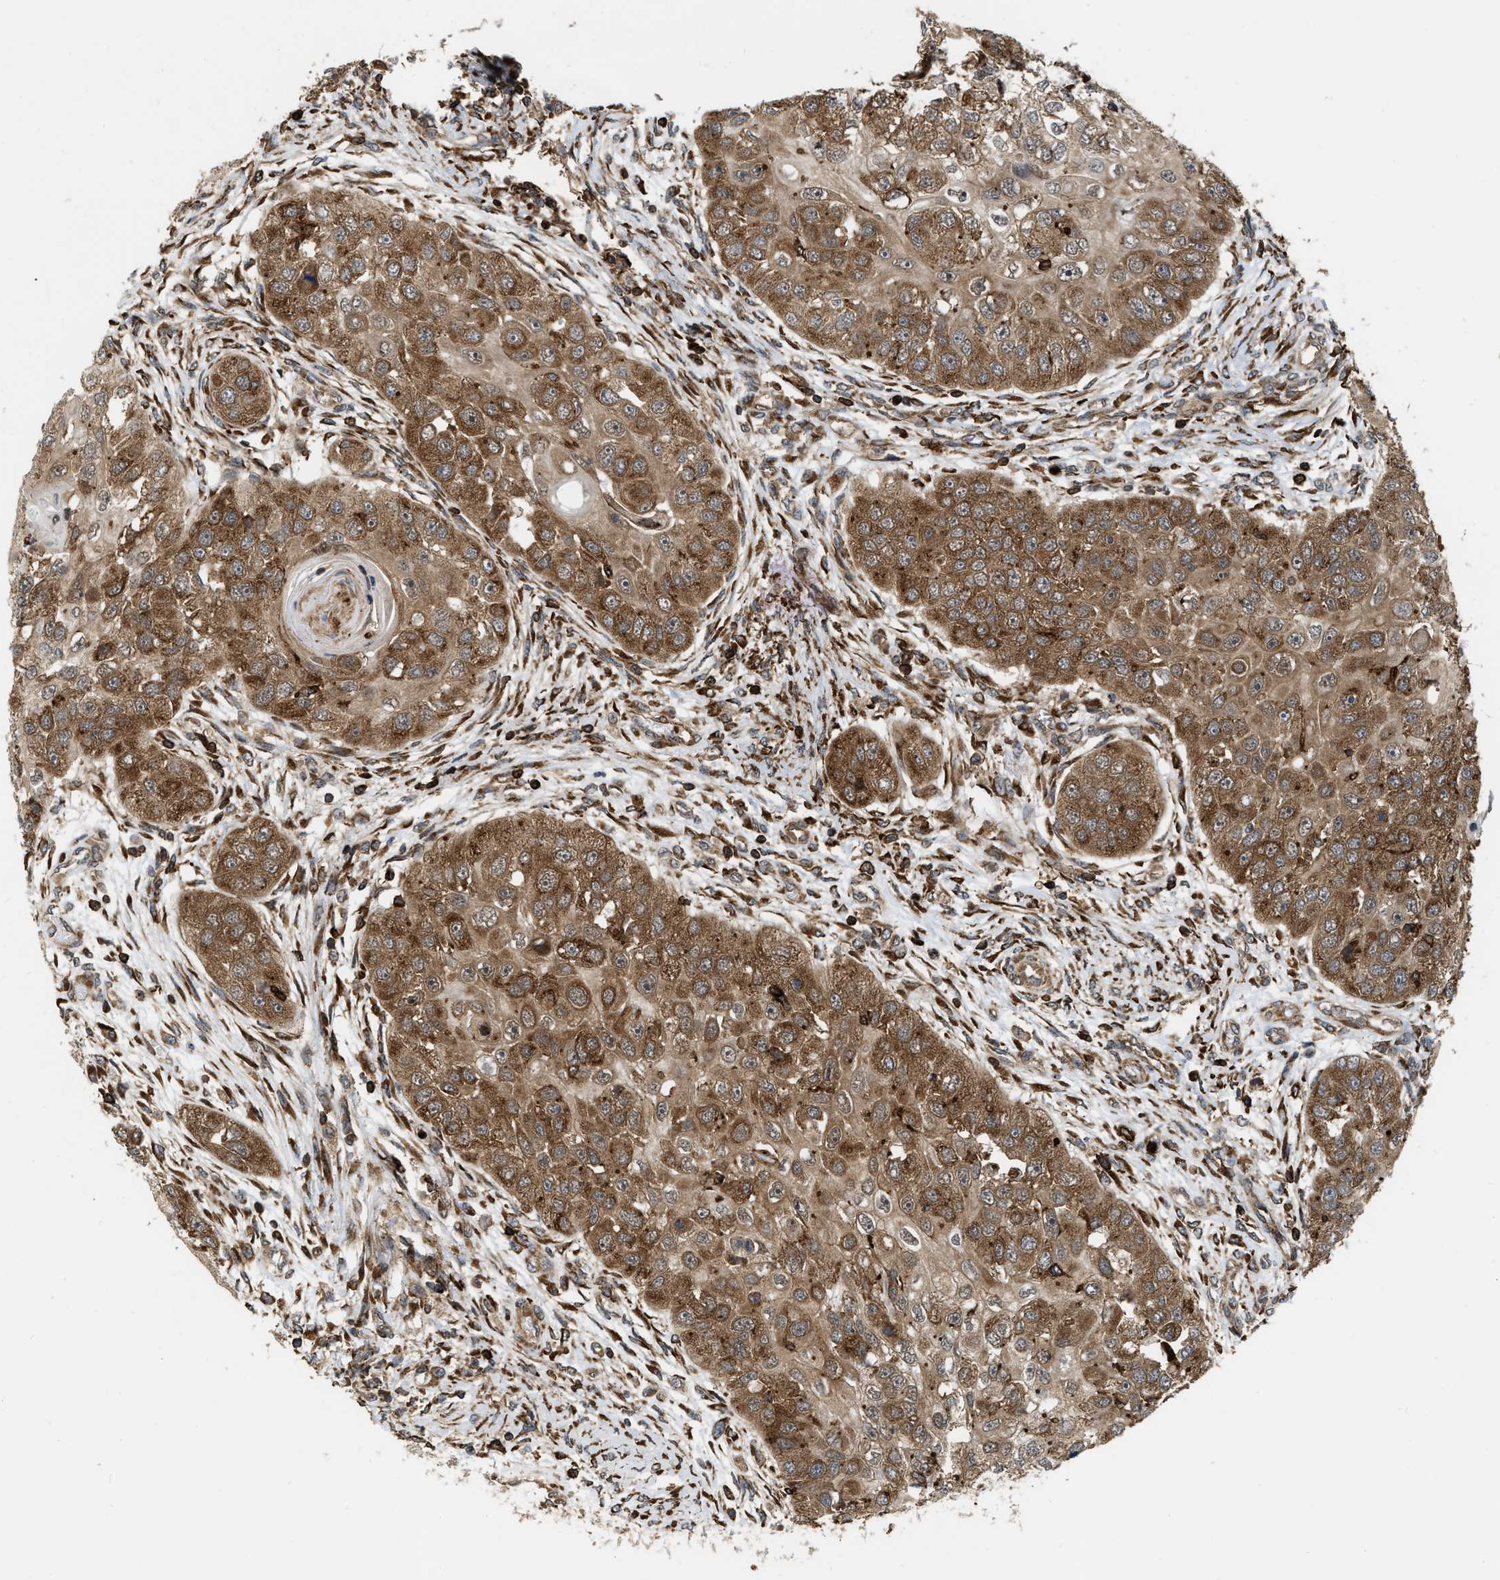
{"staining": {"intensity": "strong", "quantity": ">75%", "location": "cytoplasmic/membranous"}, "tissue": "head and neck cancer", "cell_type": "Tumor cells", "image_type": "cancer", "snomed": [{"axis": "morphology", "description": "Normal tissue, NOS"}, {"axis": "morphology", "description": "Squamous cell carcinoma, NOS"}, {"axis": "topography", "description": "Skeletal muscle"}, {"axis": "topography", "description": "Head-Neck"}], "caption": "IHC of human head and neck squamous cell carcinoma exhibits high levels of strong cytoplasmic/membranous positivity in approximately >75% of tumor cells. The staining was performed using DAB (3,3'-diaminobenzidine) to visualize the protein expression in brown, while the nuclei were stained in blue with hematoxylin (Magnification: 20x).", "gene": "IQCE", "patient": {"sex": "male", "age": 51}}